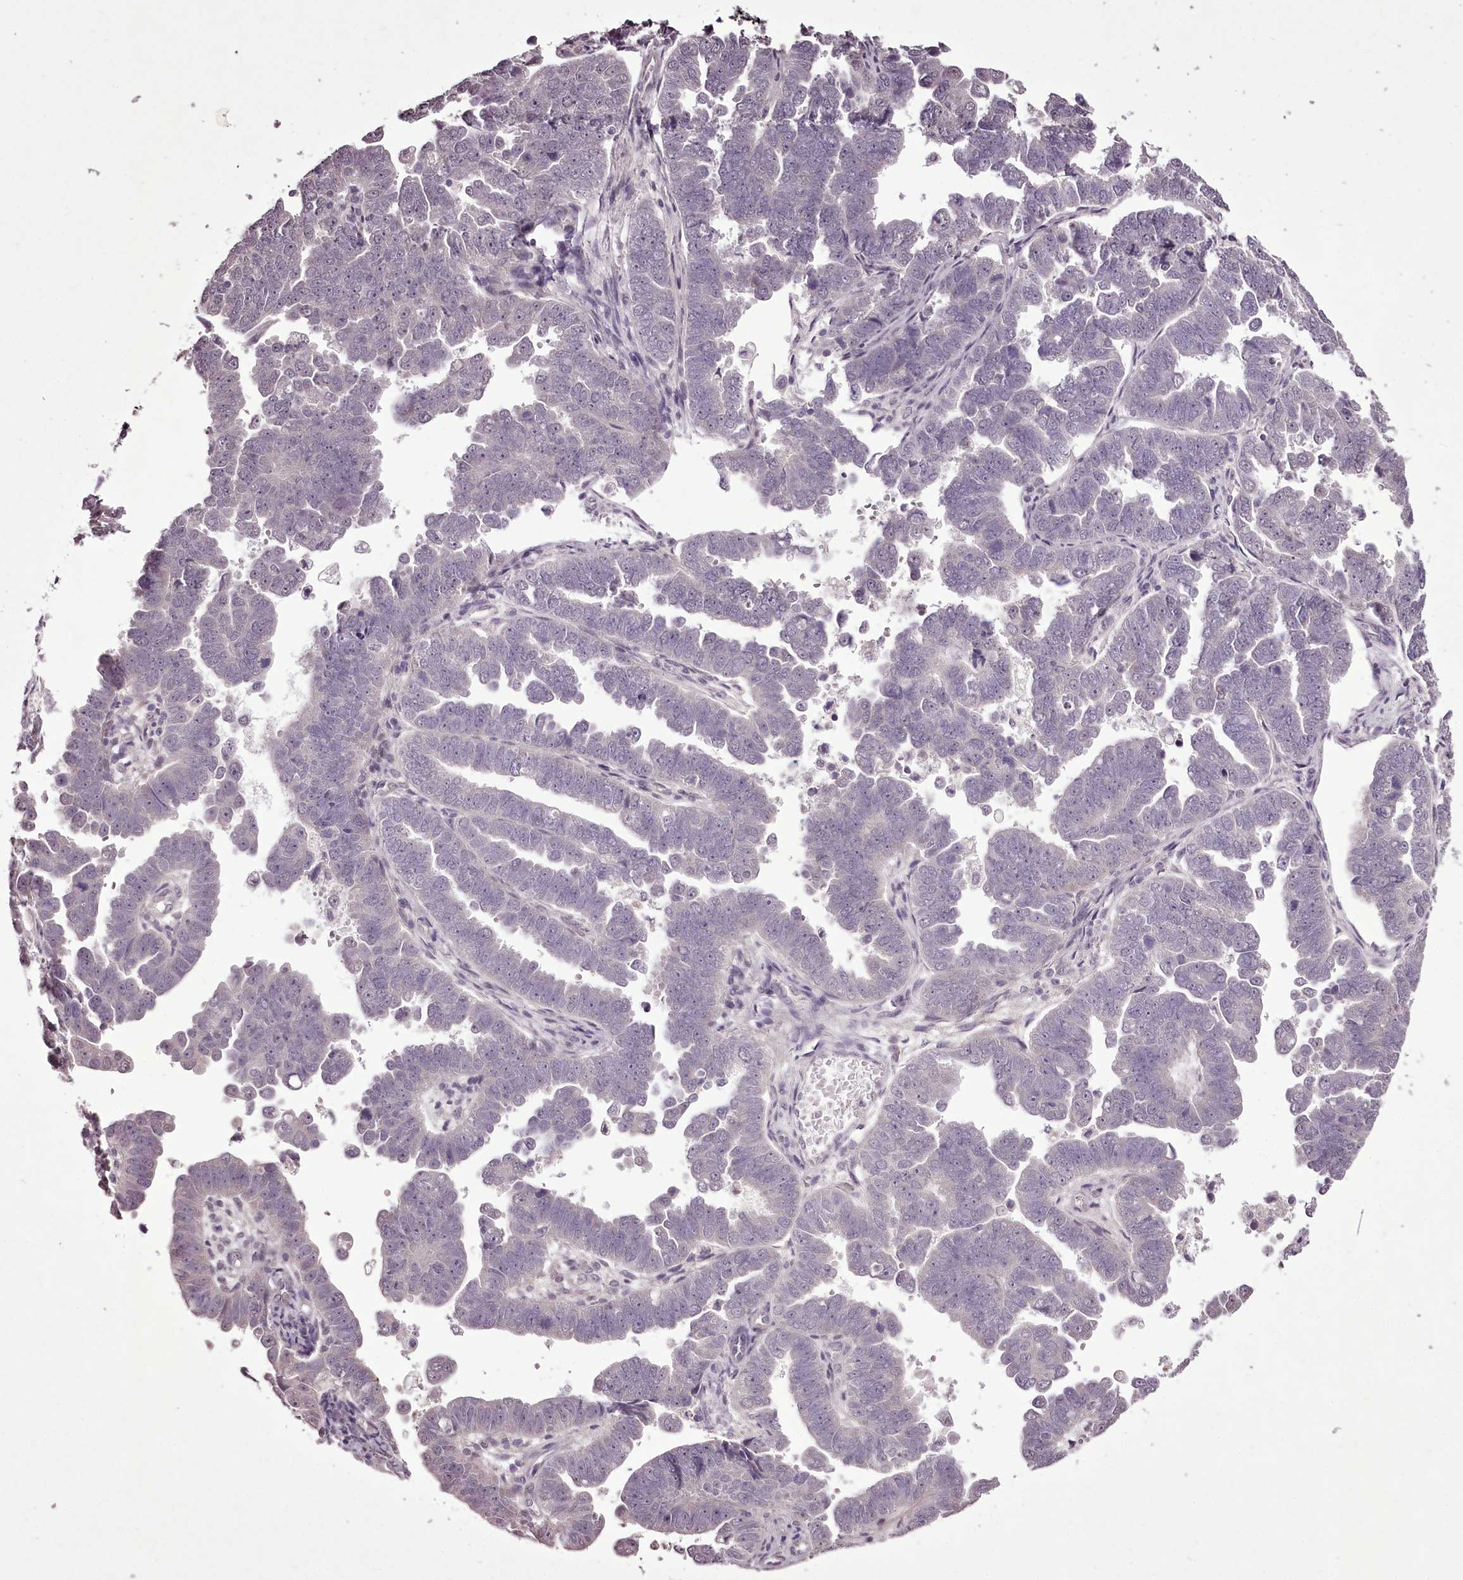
{"staining": {"intensity": "negative", "quantity": "none", "location": "none"}, "tissue": "endometrial cancer", "cell_type": "Tumor cells", "image_type": "cancer", "snomed": [{"axis": "morphology", "description": "Adenocarcinoma, NOS"}, {"axis": "topography", "description": "Endometrium"}], "caption": "Tumor cells are negative for brown protein staining in endometrial adenocarcinoma.", "gene": "C1orf56", "patient": {"sex": "female", "age": 75}}